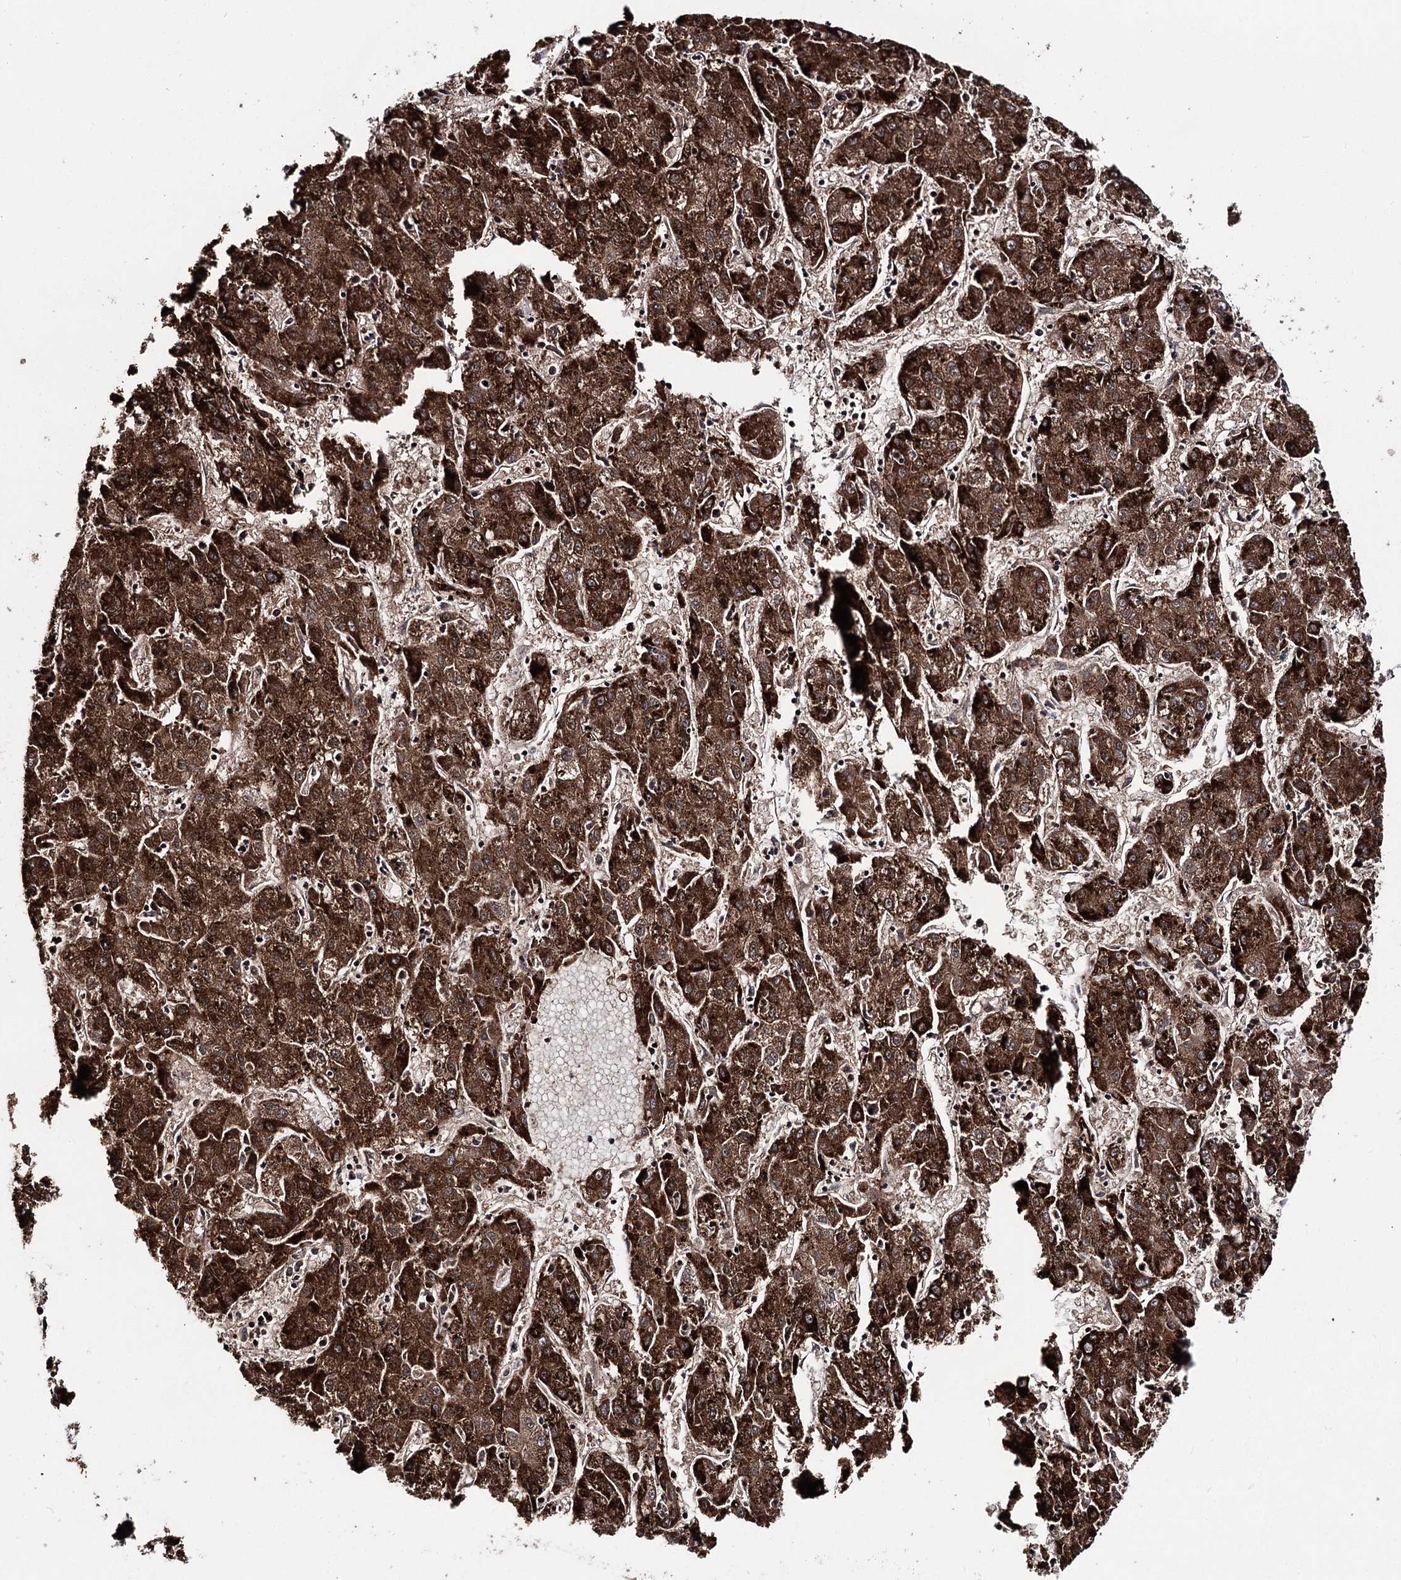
{"staining": {"intensity": "strong", "quantity": ">75%", "location": "cytoplasmic/membranous,nuclear"}, "tissue": "liver cancer", "cell_type": "Tumor cells", "image_type": "cancer", "snomed": [{"axis": "morphology", "description": "Carcinoma, Hepatocellular, NOS"}, {"axis": "topography", "description": "Liver"}], "caption": "Liver cancer stained with DAB immunohistochemistry (IHC) displays high levels of strong cytoplasmic/membranous and nuclear expression in approximately >75% of tumor cells.", "gene": "FAM53B", "patient": {"sex": "male", "age": 72}}